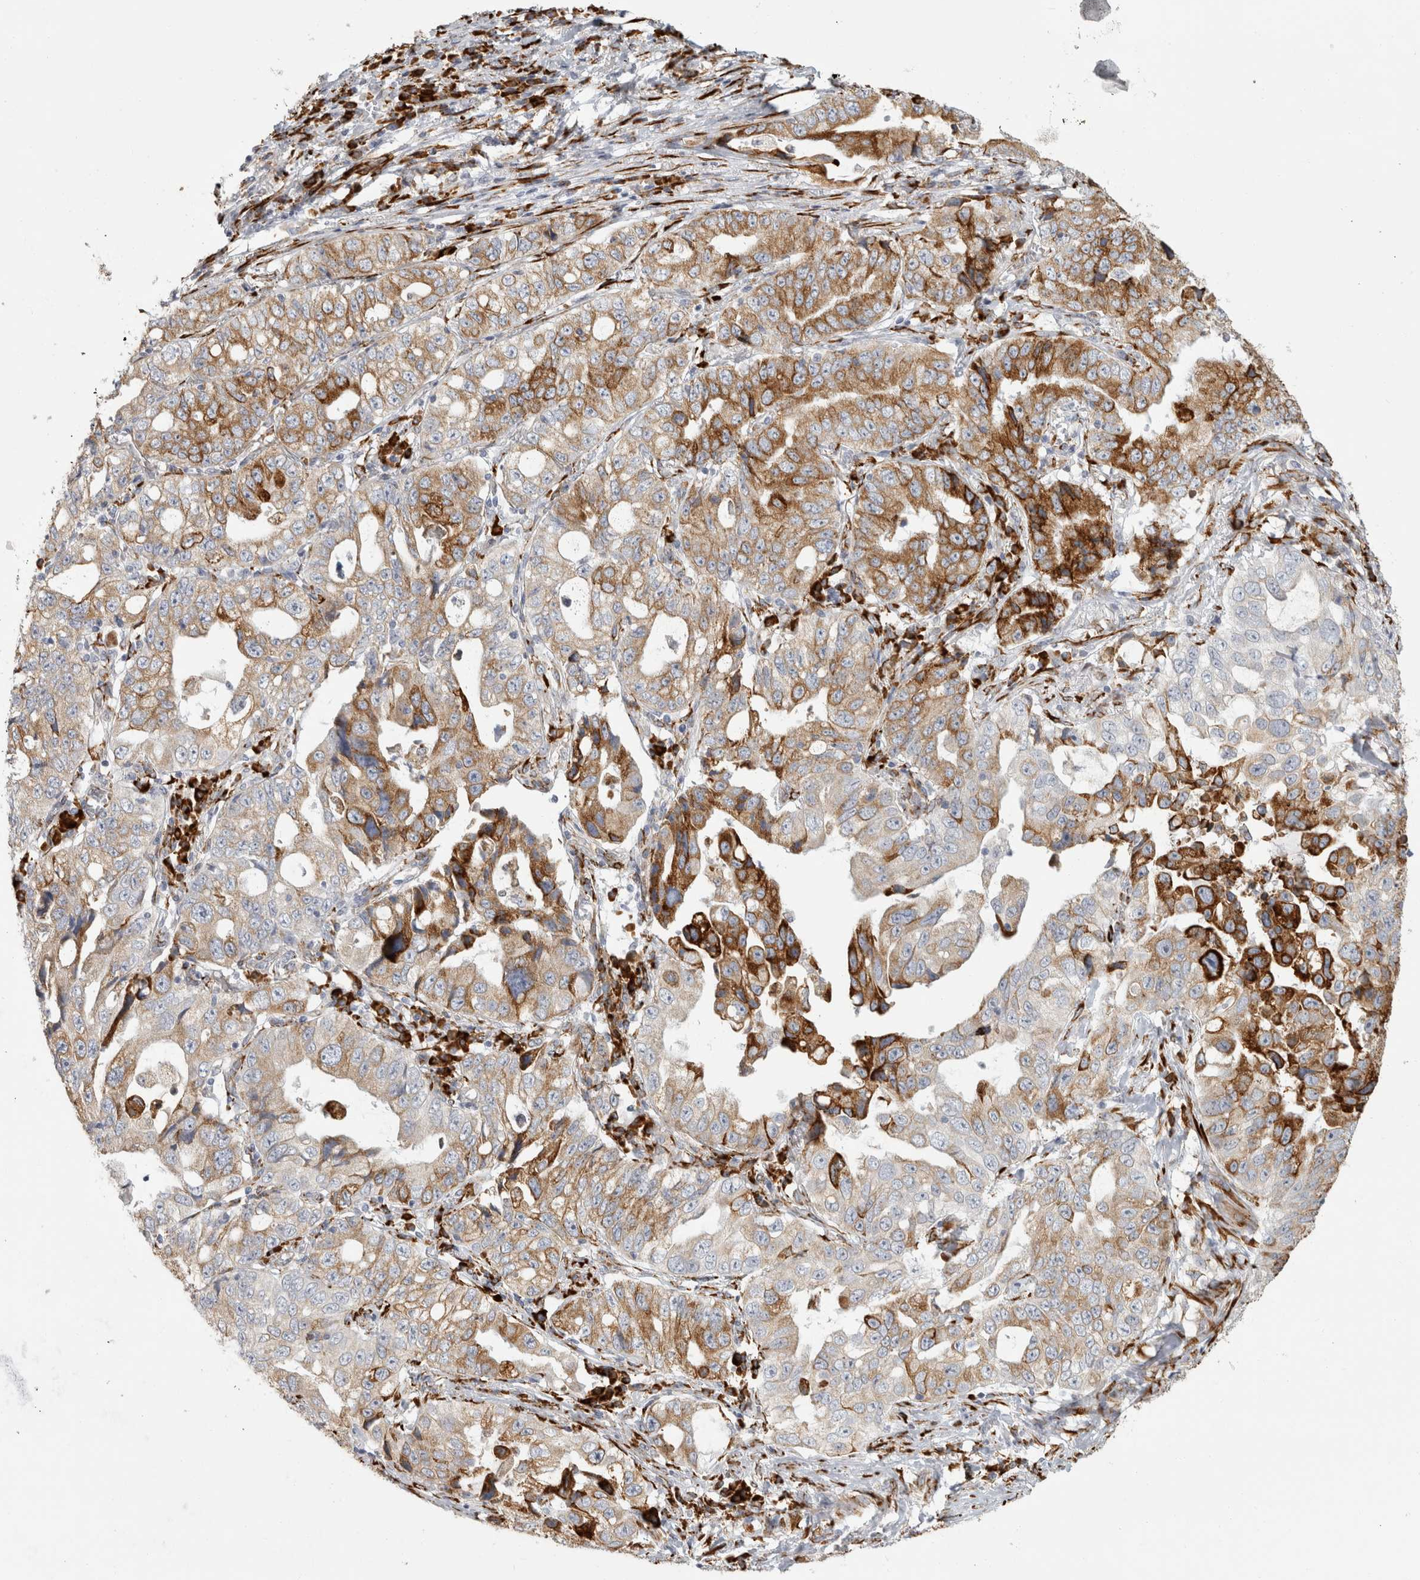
{"staining": {"intensity": "strong", "quantity": "25%-75%", "location": "cytoplasmic/membranous"}, "tissue": "lung cancer", "cell_type": "Tumor cells", "image_type": "cancer", "snomed": [{"axis": "morphology", "description": "Adenocarcinoma, NOS"}, {"axis": "topography", "description": "Lung"}], "caption": "Approximately 25%-75% of tumor cells in human lung cancer (adenocarcinoma) reveal strong cytoplasmic/membranous protein expression as visualized by brown immunohistochemical staining.", "gene": "OSTN", "patient": {"sex": "female", "age": 51}}